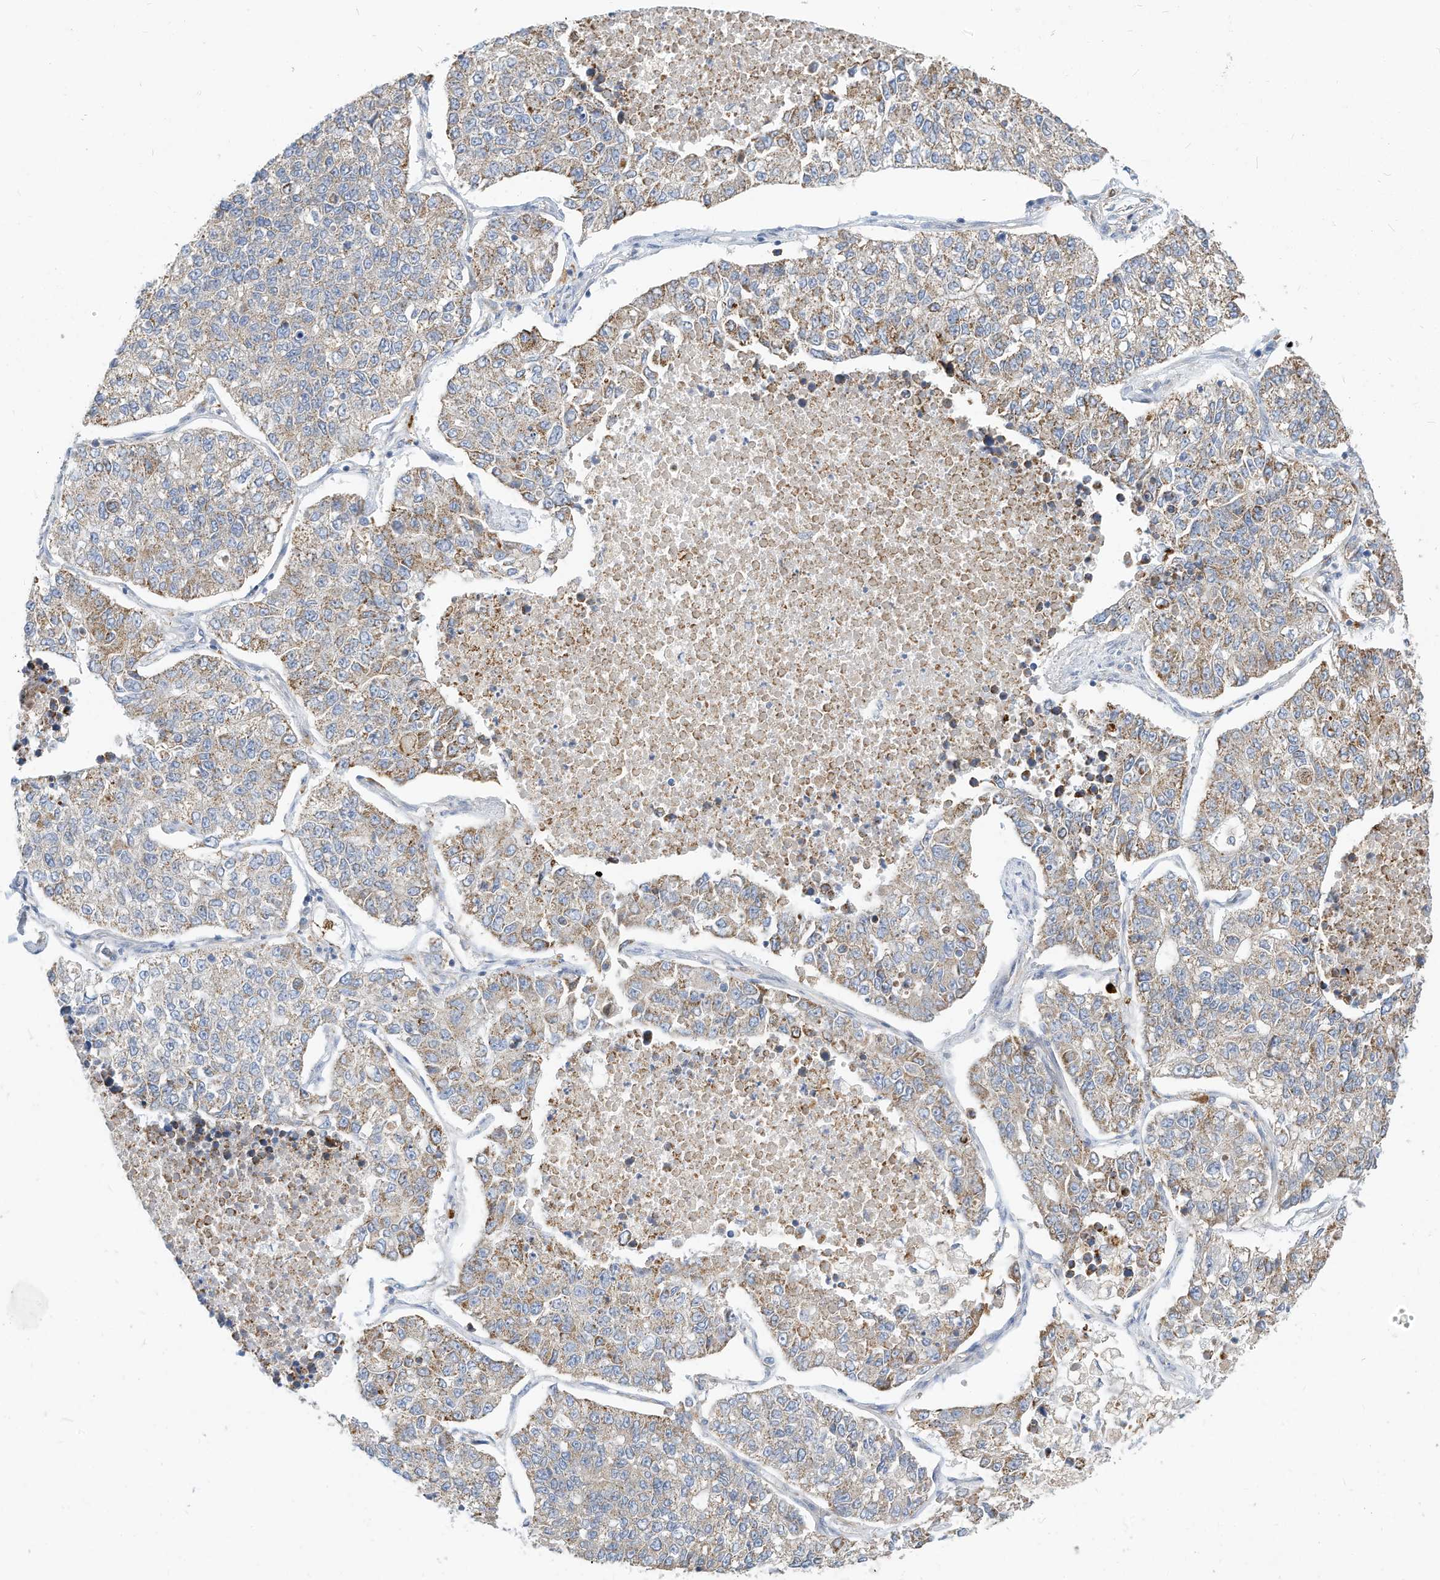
{"staining": {"intensity": "weak", "quantity": ">75%", "location": "cytoplasmic/membranous"}, "tissue": "lung cancer", "cell_type": "Tumor cells", "image_type": "cancer", "snomed": [{"axis": "morphology", "description": "Adenocarcinoma, NOS"}, {"axis": "topography", "description": "Lung"}], "caption": "Immunohistochemistry photomicrograph of lung adenocarcinoma stained for a protein (brown), which shows low levels of weak cytoplasmic/membranous positivity in approximately >75% of tumor cells.", "gene": "RHOH", "patient": {"sex": "male", "age": 49}}